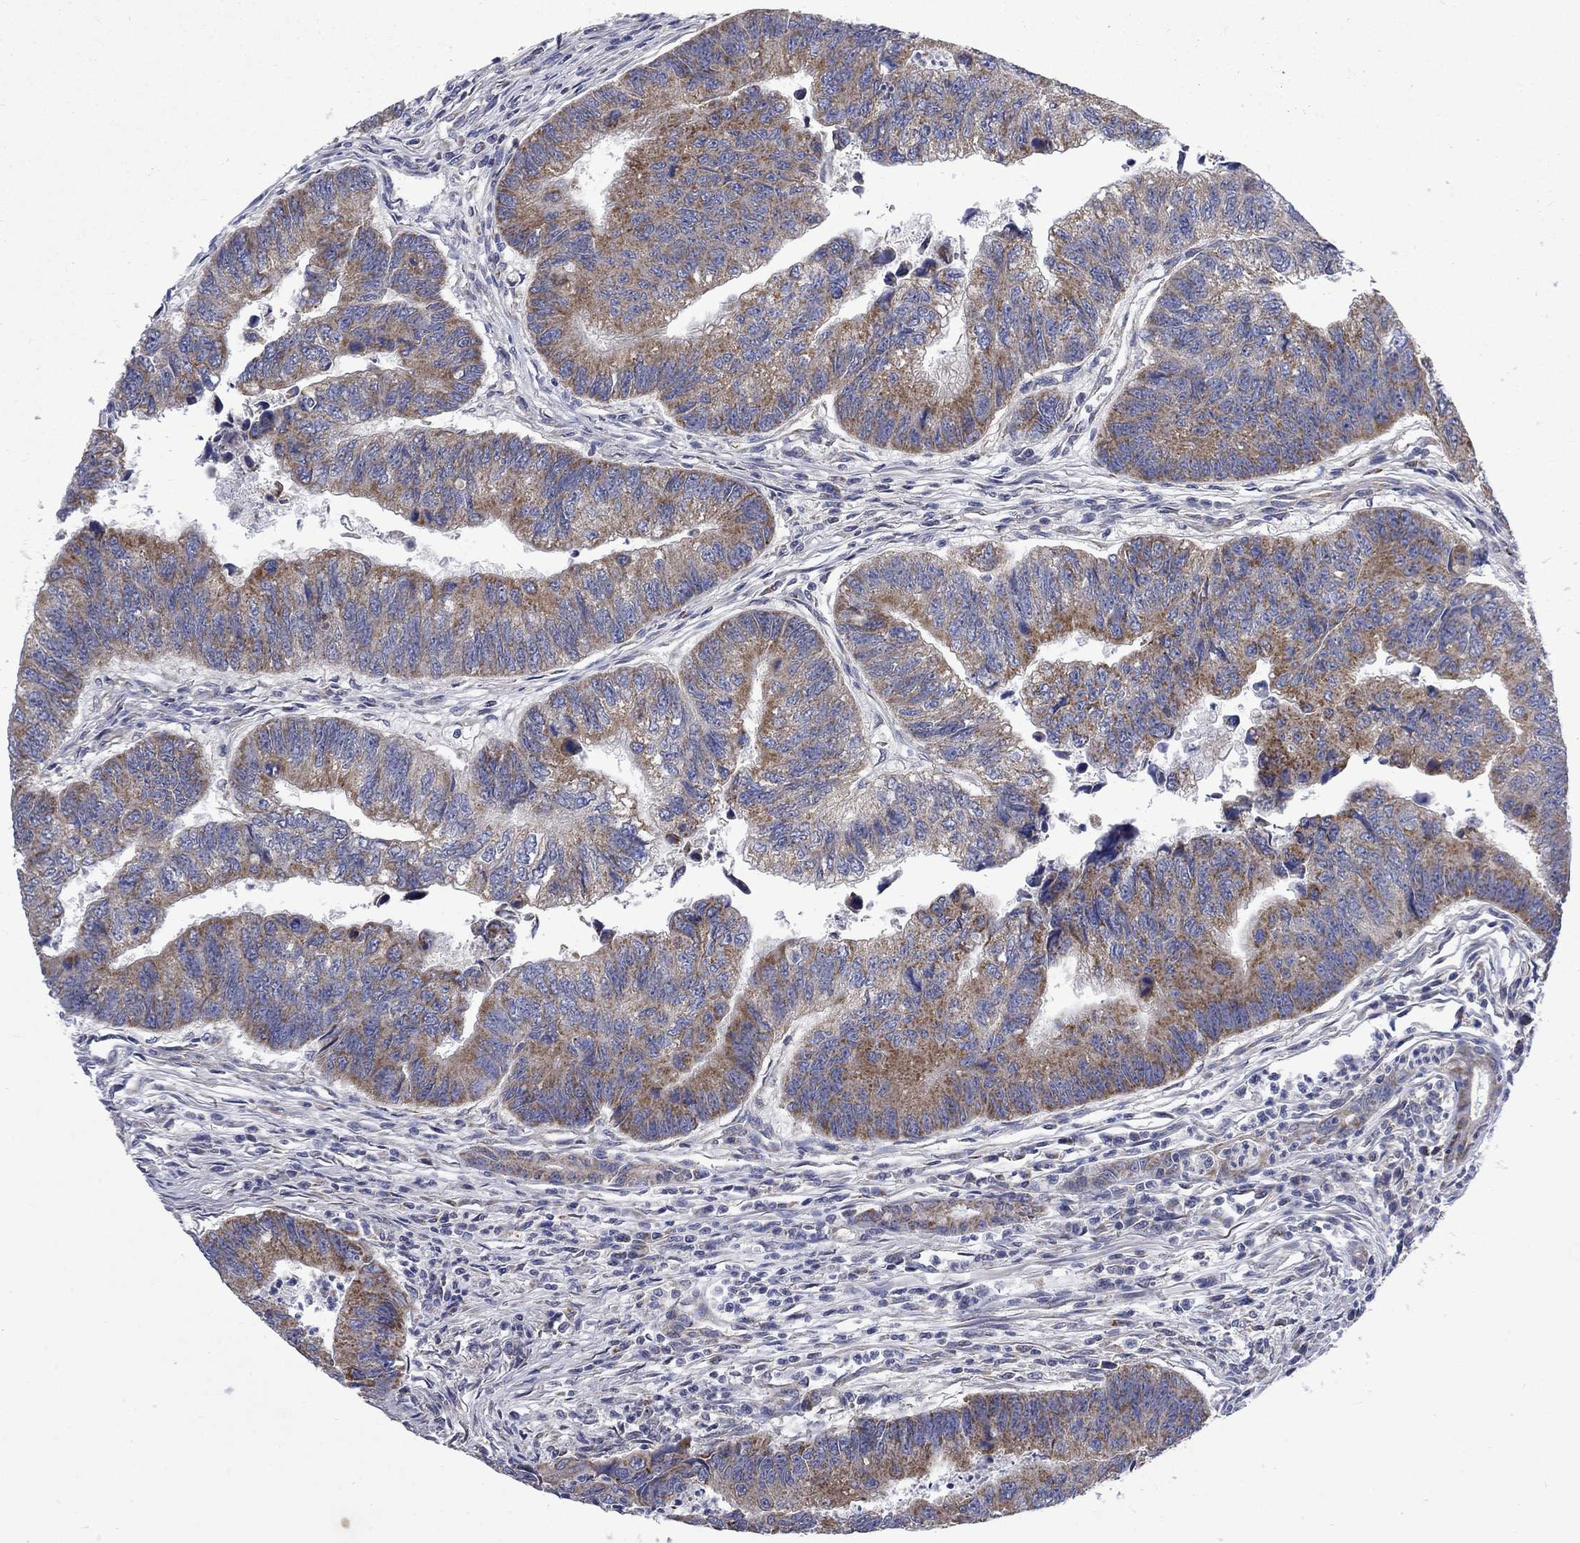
{"staining": {"intensity": "moderate", "quantity": "25%-75%", "location": "cytoplasmic/membranous"}, "tissue": "colorectal cancer", "cell_type": "Tumor cells", "image_type": "cancer", "snomed": [{"axis": "morphology", "description": "Adenocarcinoma, NOS"}, {"axis": "topography", "description": "Colon"}], "caption": "Protein expression analysis of adenocarcinoma (colorectal) shows moderate cytoplasmic/membranous positivity in about 25%-75% of tumor cells.", "gene": "HSPA12A", "patient": {"sex": "female", "age": 65}}